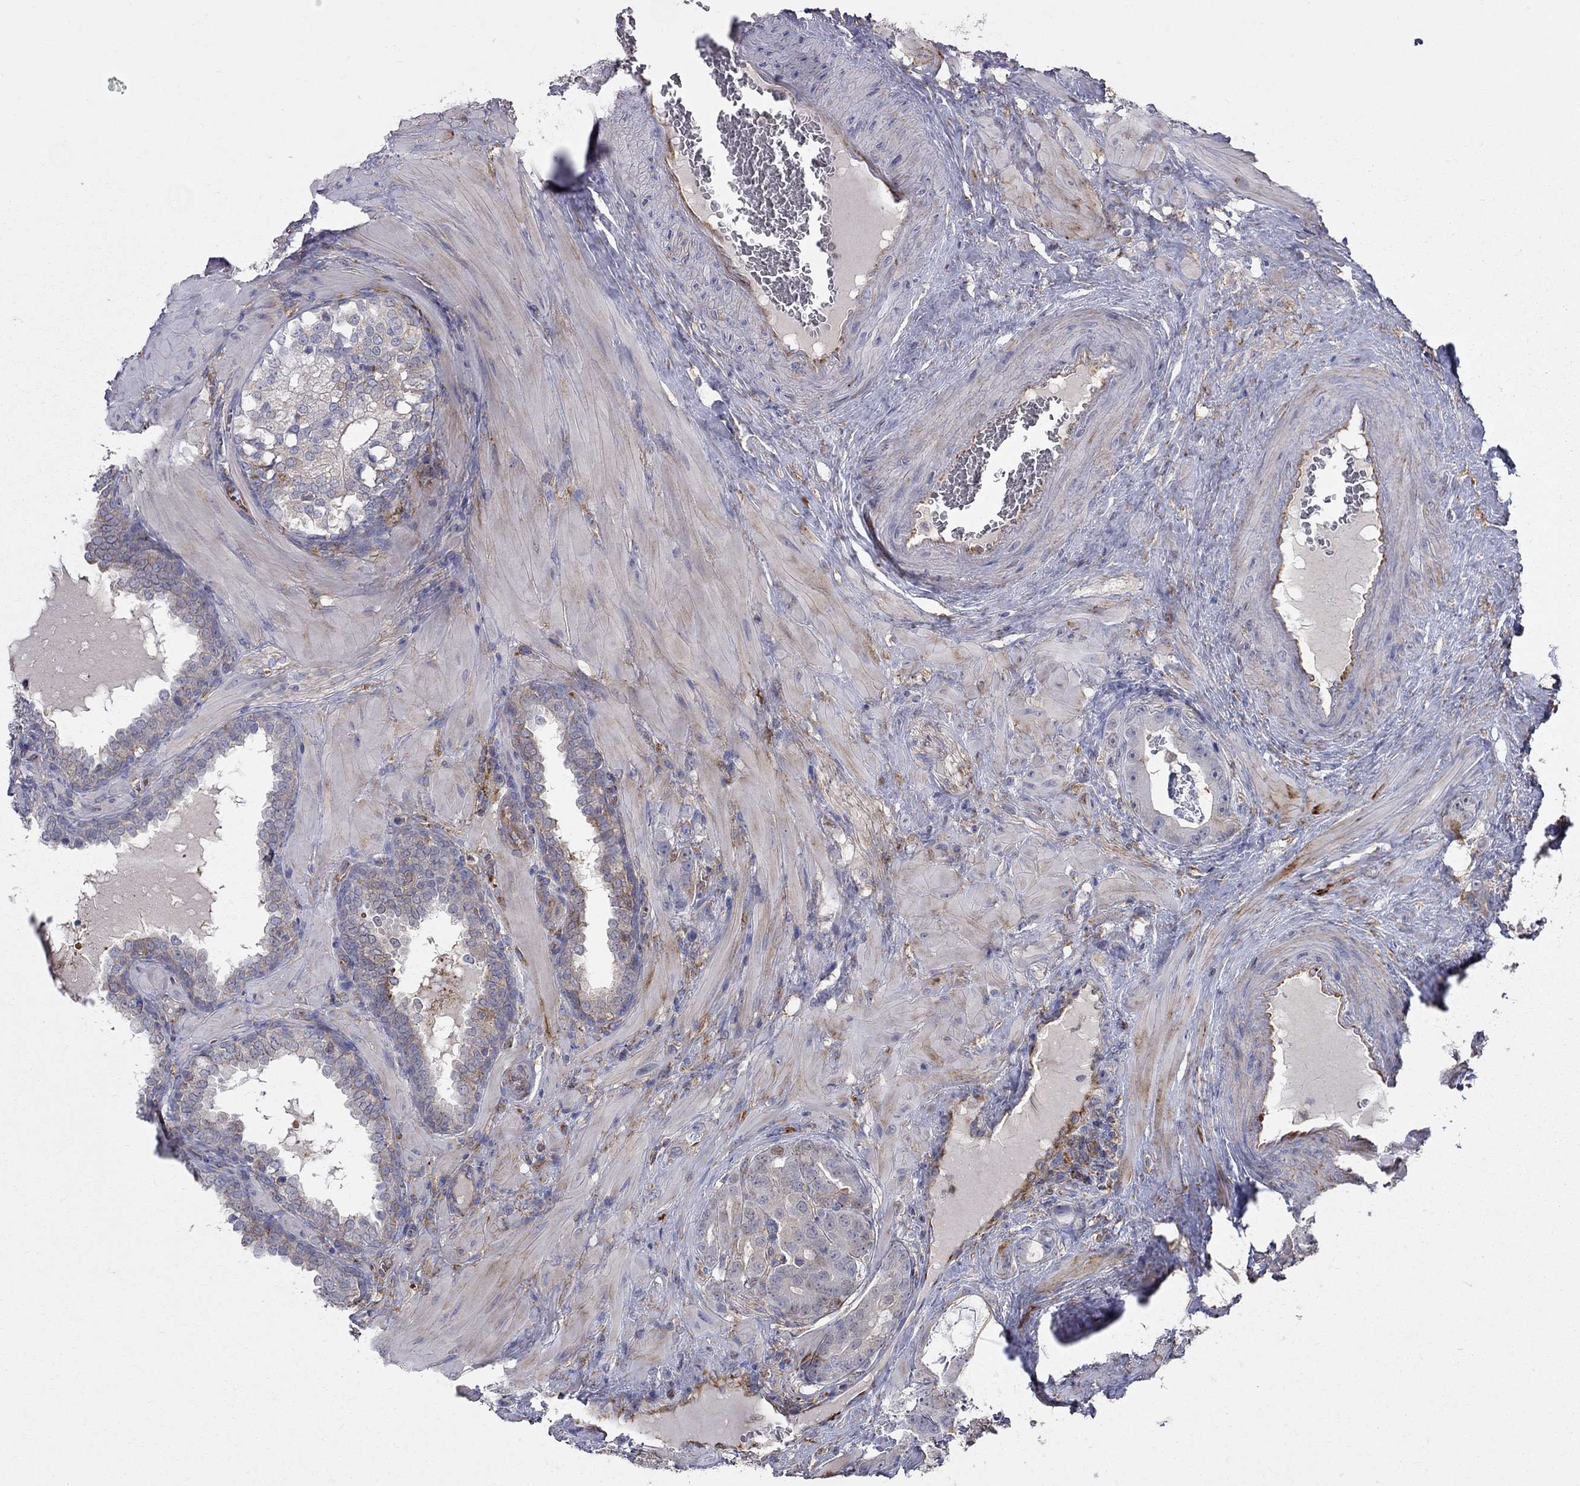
{"staining": {"intensity": "moderate", "quantity": "<25%", "location": "cytoplasmic/membranous"}, "tissue": "prostate cancer", "cell_type": "Tumor cells", "image_type": "cancer", "snomed": [{"axis": "morphology", "description": "Adenocarcinoma, NOS"}, {"axis": "topography", "description": "Prostate"}], "caption": "IHC micrograph of prostate cancer (adenocarcinoma) stained for a protein (brown), which shows low levels of moderate cytoplasmic/membranous positivity in about <25% of tumor cells.", "gene": "EIF4E3", "patient": {"sex": "male", "age": 57}}